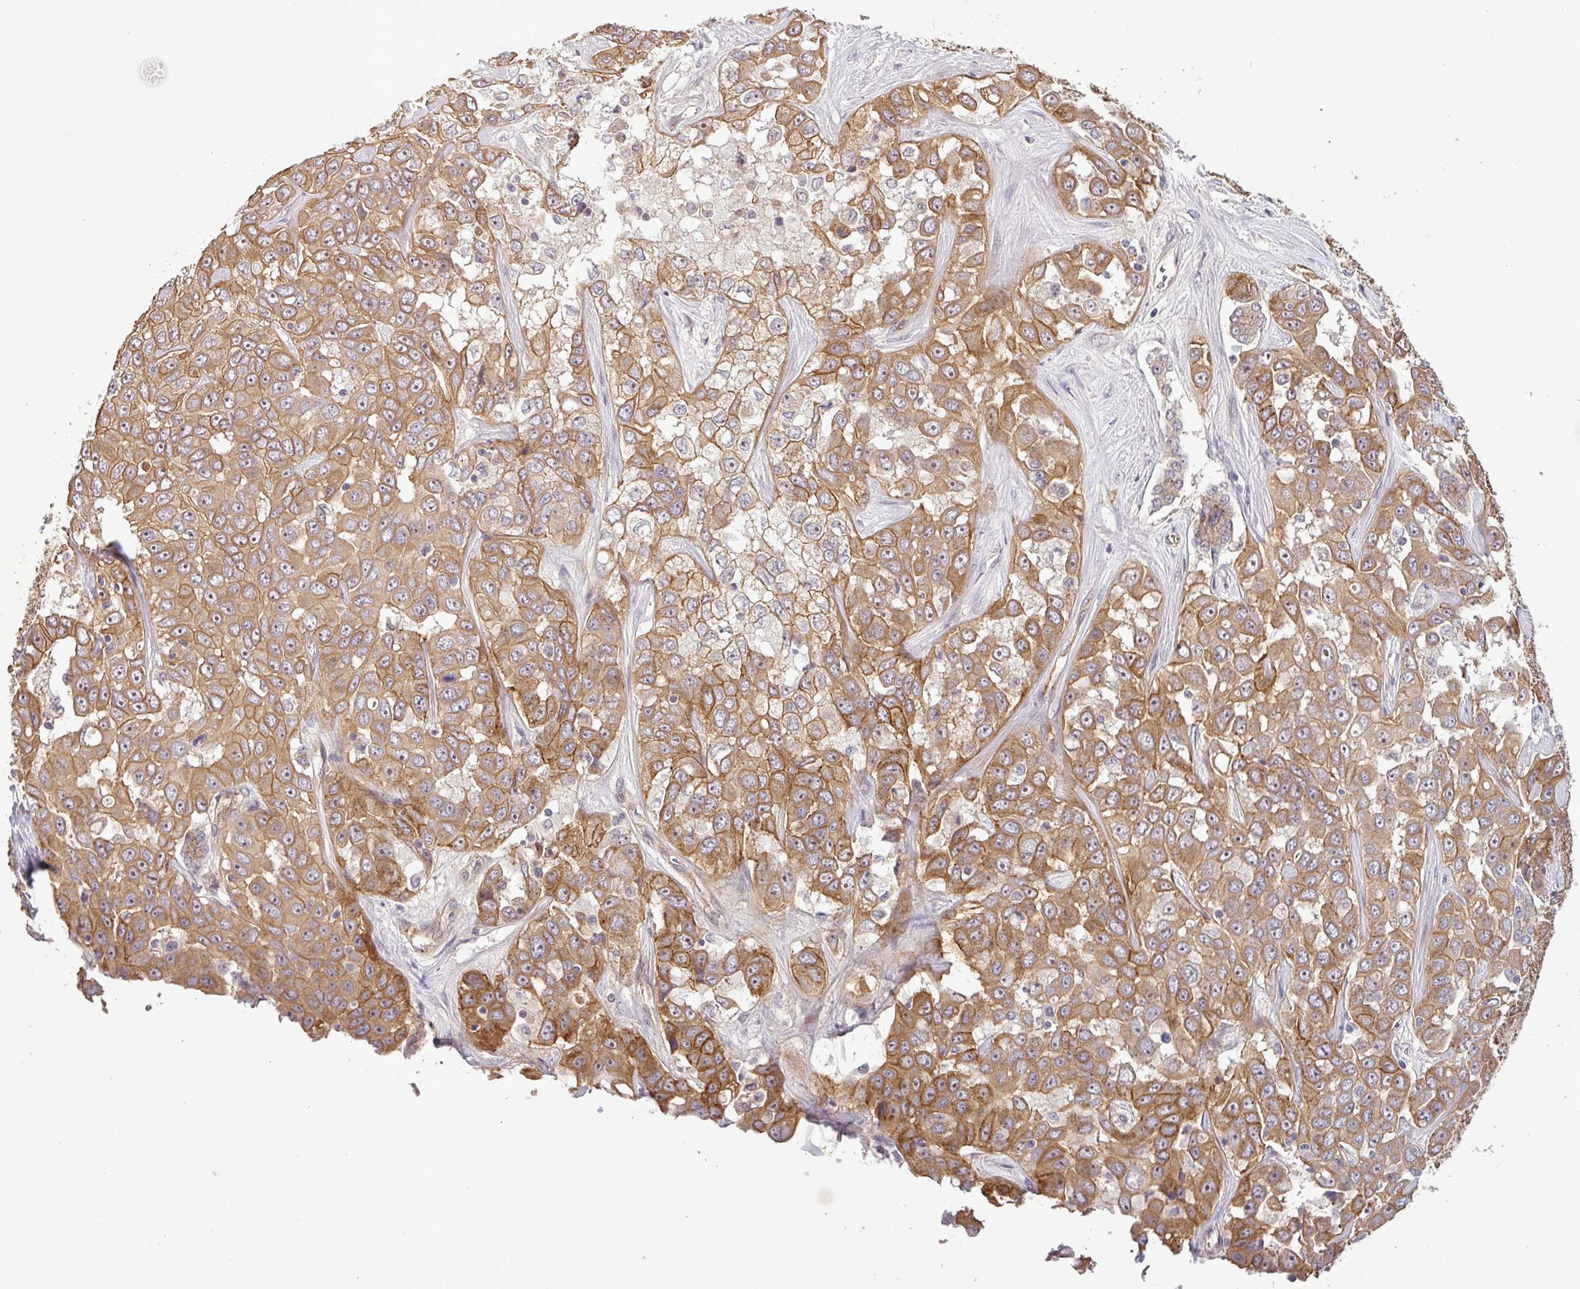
{"staining": {"intensity": "moderate", "quantity": ">75%", "location": "cytoplasmic/membranous"}, "tissue": "liver cancer", "cell_type": "Tumor cells", "image_type": "cancer", "snomed": [{"axis": "morphology", "description": "Cholangiocarcinoma"}, {"axis": "topography", "description": "Liver"}], "caption": "A brown stain shows moderate cytoplasmic/membranous expression of a protein in liver cholangiocarcinoma tumor cells.", "gene": "PCDH1", "patient": {"sex": "female", "age": 52}}